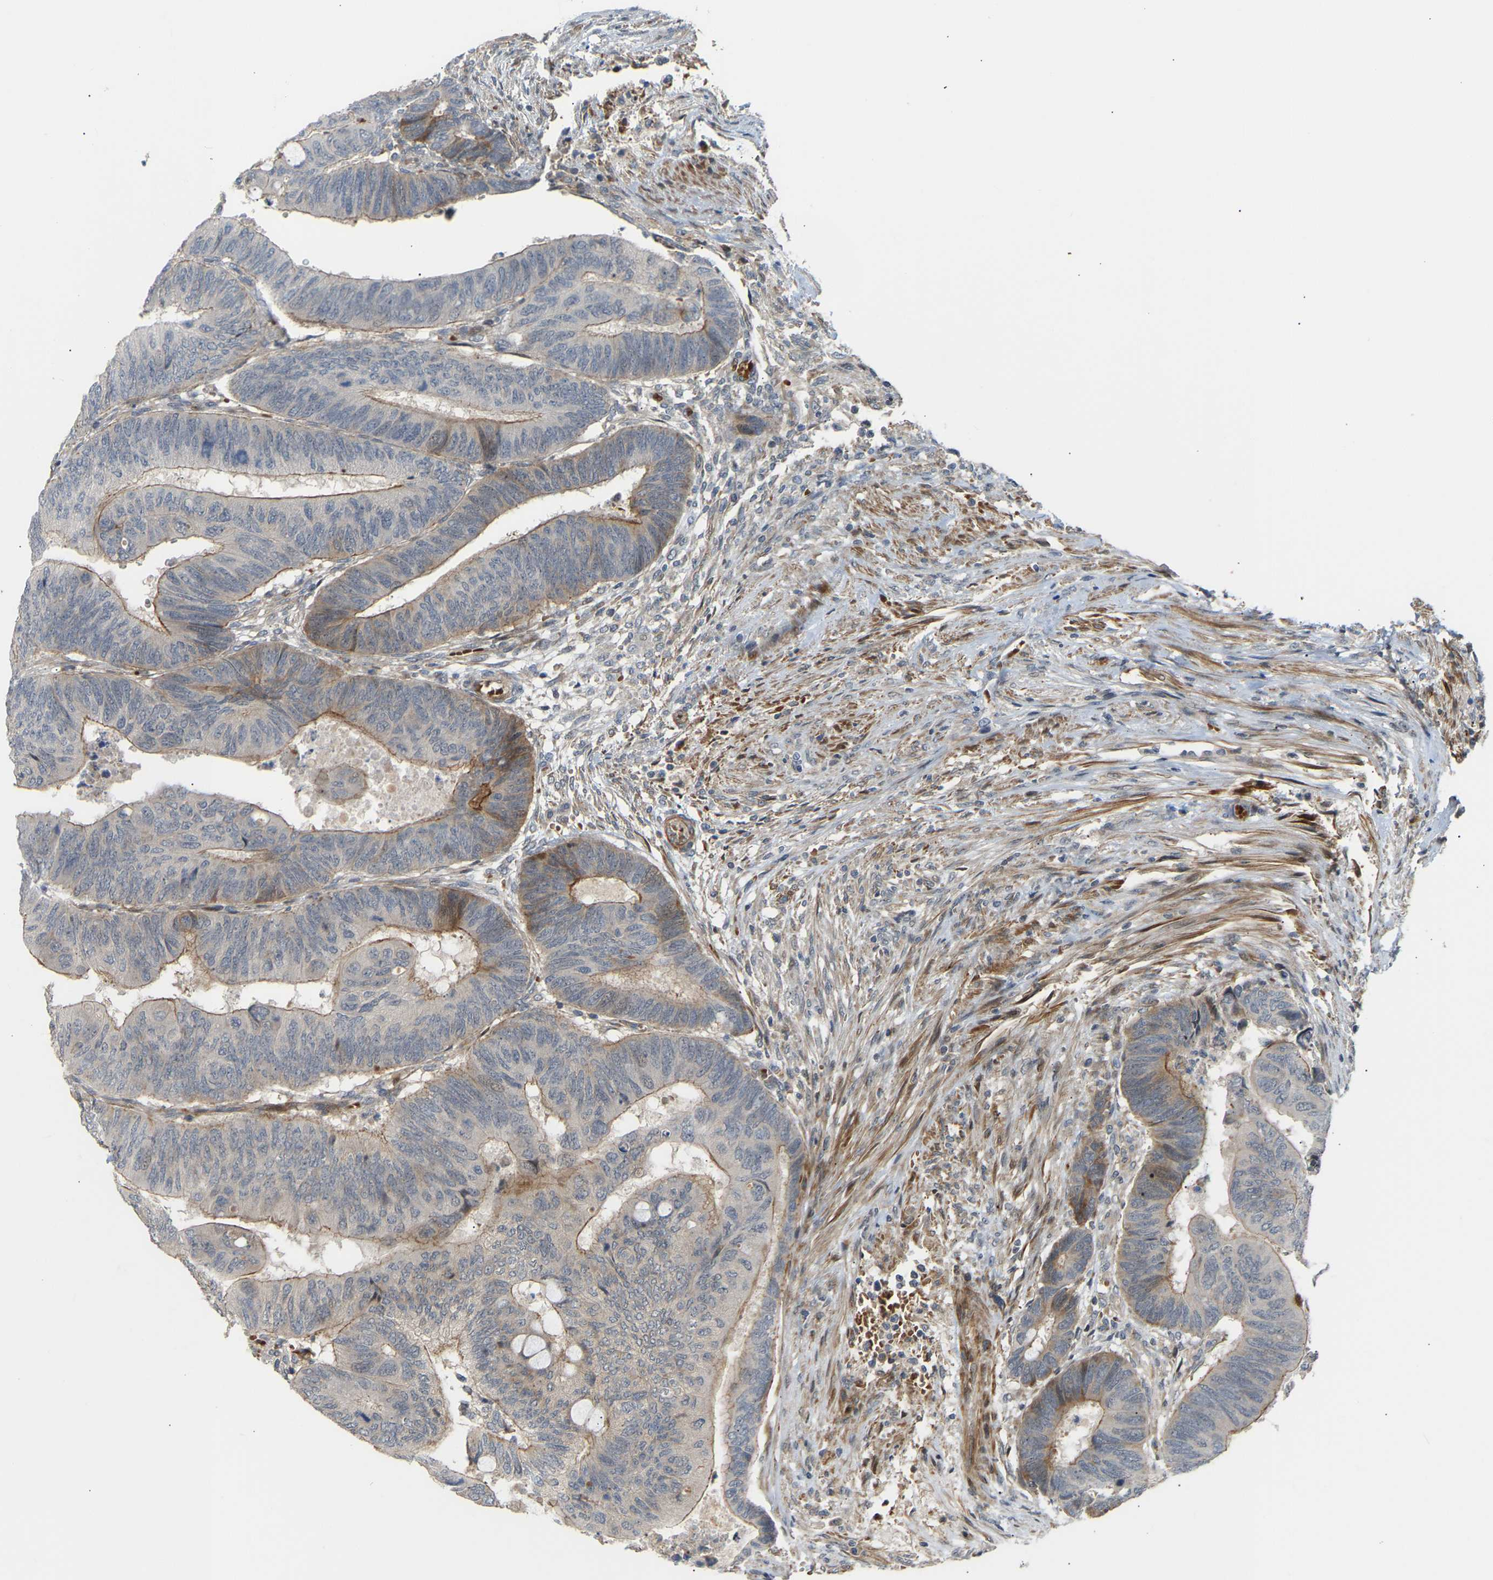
{"staining": {"intensity": "moderate", "quantity": "25%-75%", "location": "cytoplasmic/membranous"}, "tissue": "colorectal cancer", "cell_type": "Tumor cells", "image_type": "cancer", "snomed": [{"axis": "morphology", "description": "Normal tissue, NOS"}, {"axis": "morphology", "description": "Adenocarcinoma, NOS"}, {"axis": "topography", "description": "Rectum"}, {"axis": "topography", "description": "Peripheral nerve tissue"}], "caption": "The immunohistochemical stain labels moderate cytoplasmic/membranous positivity in tumor cells of colorectal cancer (adenocarcinoma) tissue.", "gene": "POGLUT2", "patient": {"sex": "male", "age": 92}}